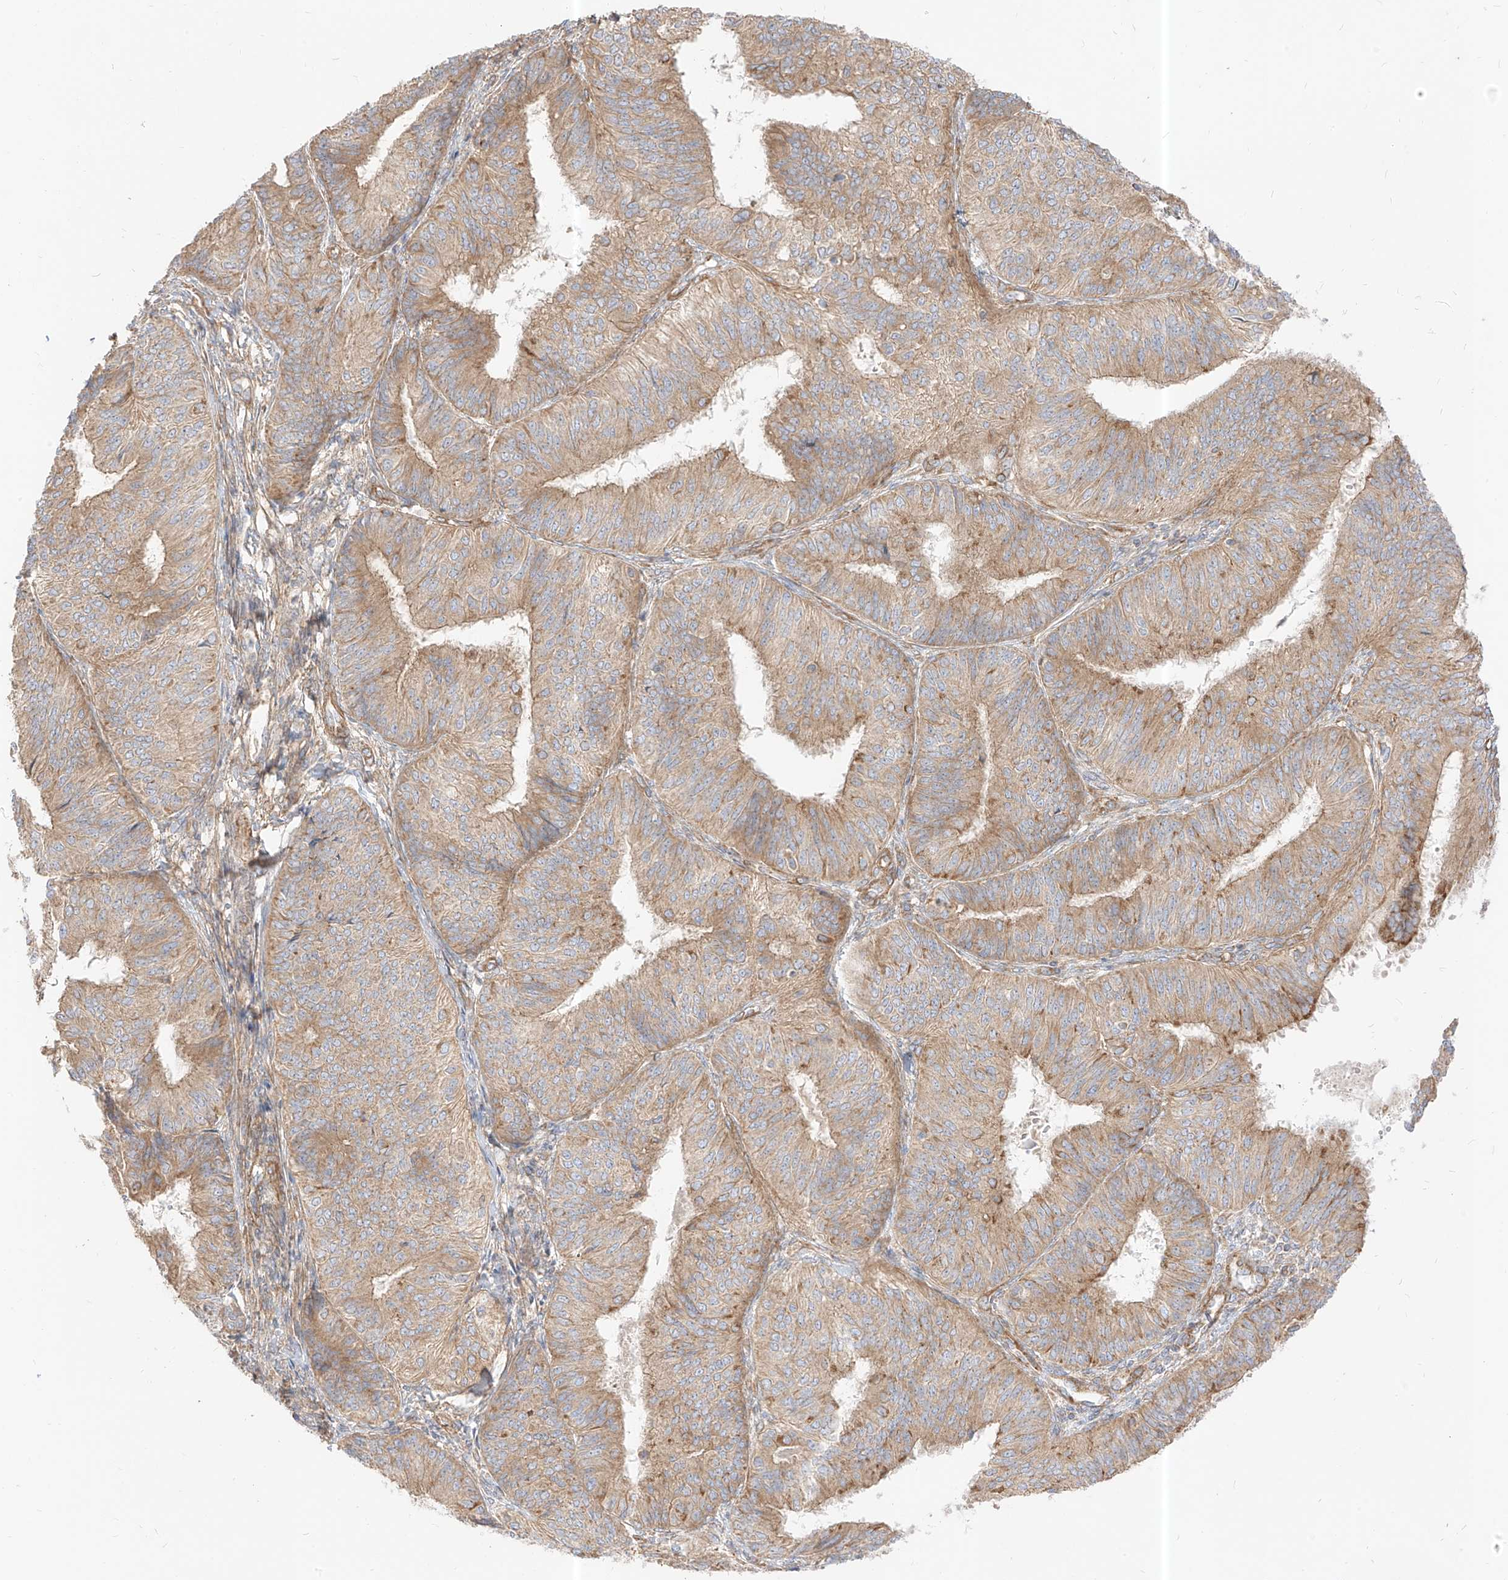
{"staining": {"intensity": "moderate", "quantity": "25%-75%", "location": "cytoplasmic/membranous"}, "tissue": "endometrial cancer", "cell_type": "Tumor cells", "image_type": "cancer", "snomed": [{"axis": "morphology", "description": "Adenocarcinoma, NOS"}, {"axis": "topography", "description": "Endometrium"}], "caption": "An IHC photomicrograph of tumor tissue is shown. Protein staining in brown labels moderate cytoplasmic/membranous positivity in endometrial cancer (adenocarcinoma) within tumor cells.", "gene": "PLCL1", "patient": {"sex": "female", "age": 58}}